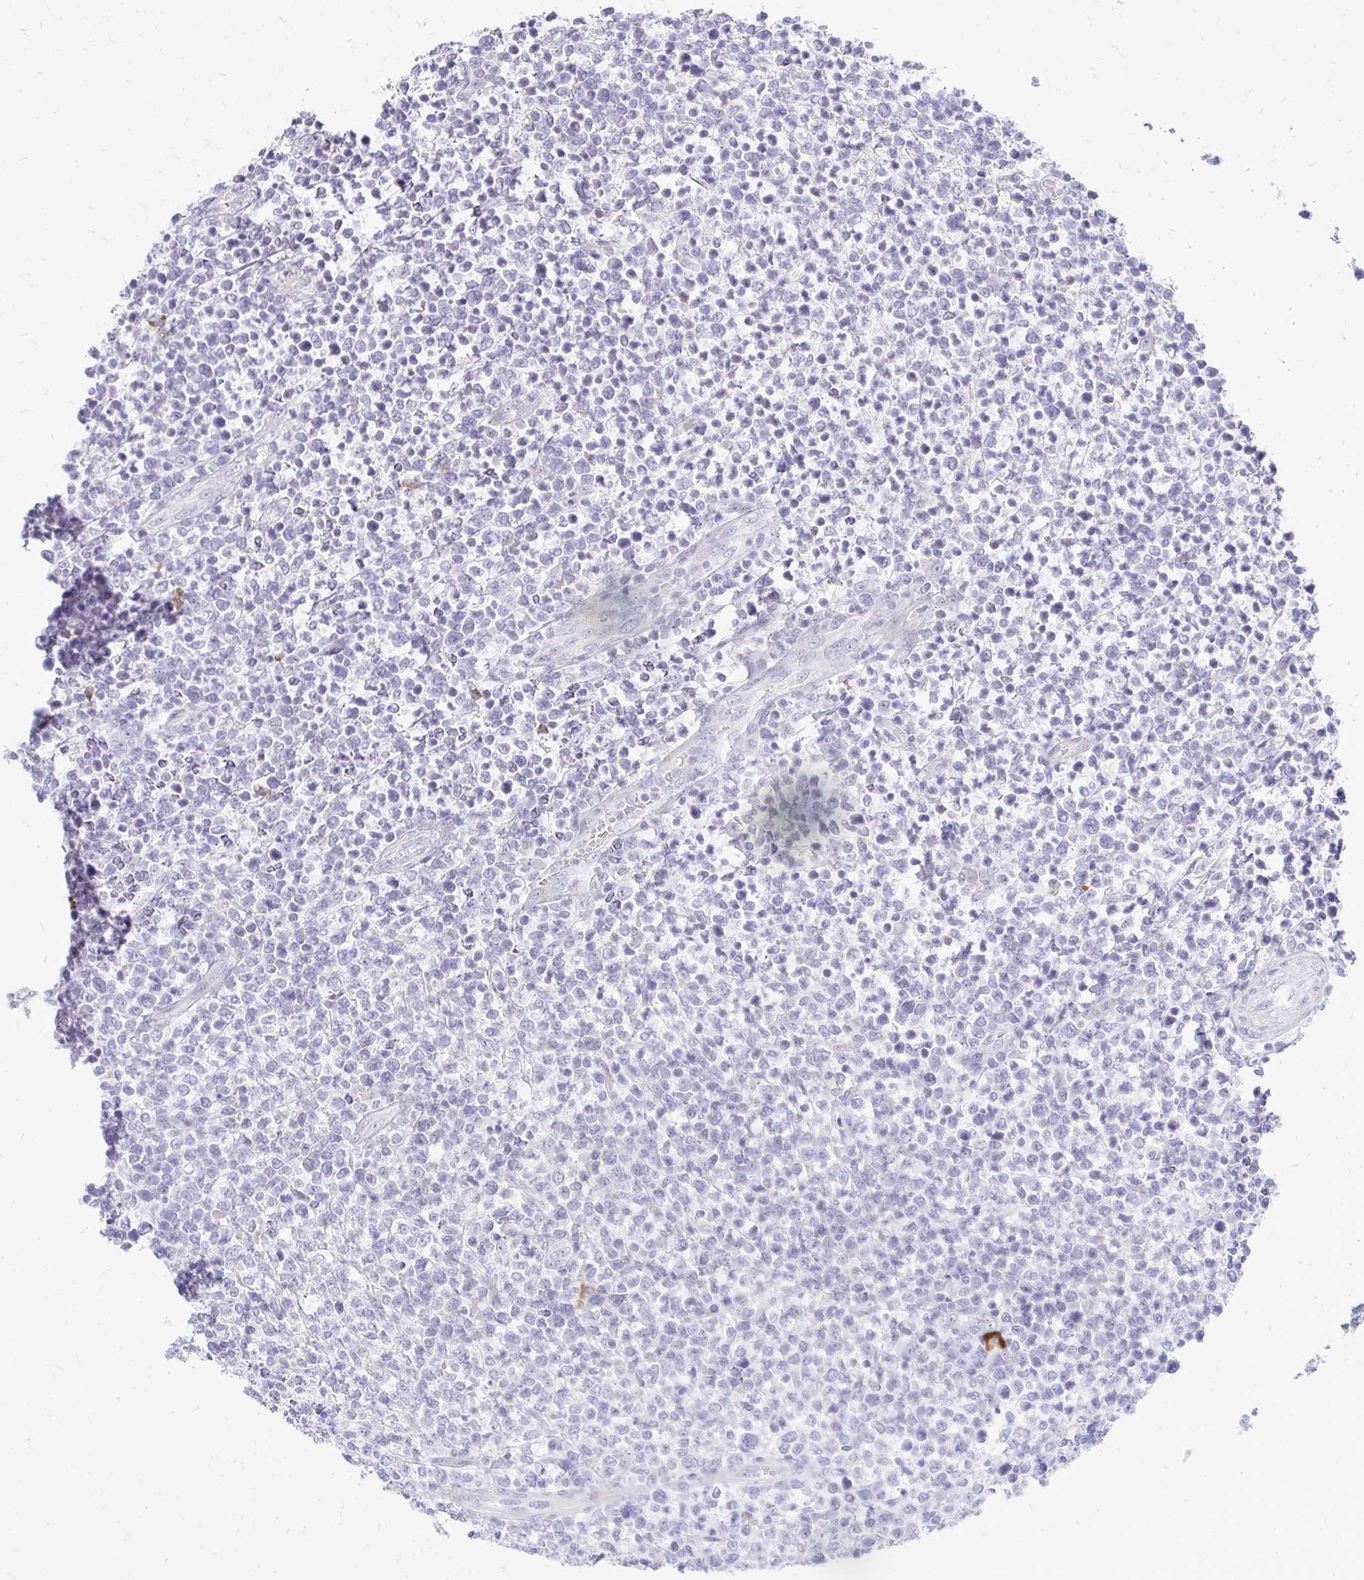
{"staining": {"intensity": "negative", "quantity": "none", "location": "none"}, "tissue": "lymphoma", "cell_type": "Tumor cells", "image_type": "cancer", "snomed": [{"axis": "morphology", "description": "Malignant lymphoma, non-Hodgkin's type, High grade"}, {"axis": "topography", "description": "Soft tissue"}], "caption": "IHC of human lymphoma reveals no expression in tumor cells.", "gene": "TSPEAR", "patient": {"sex": "female", "age": 56}}